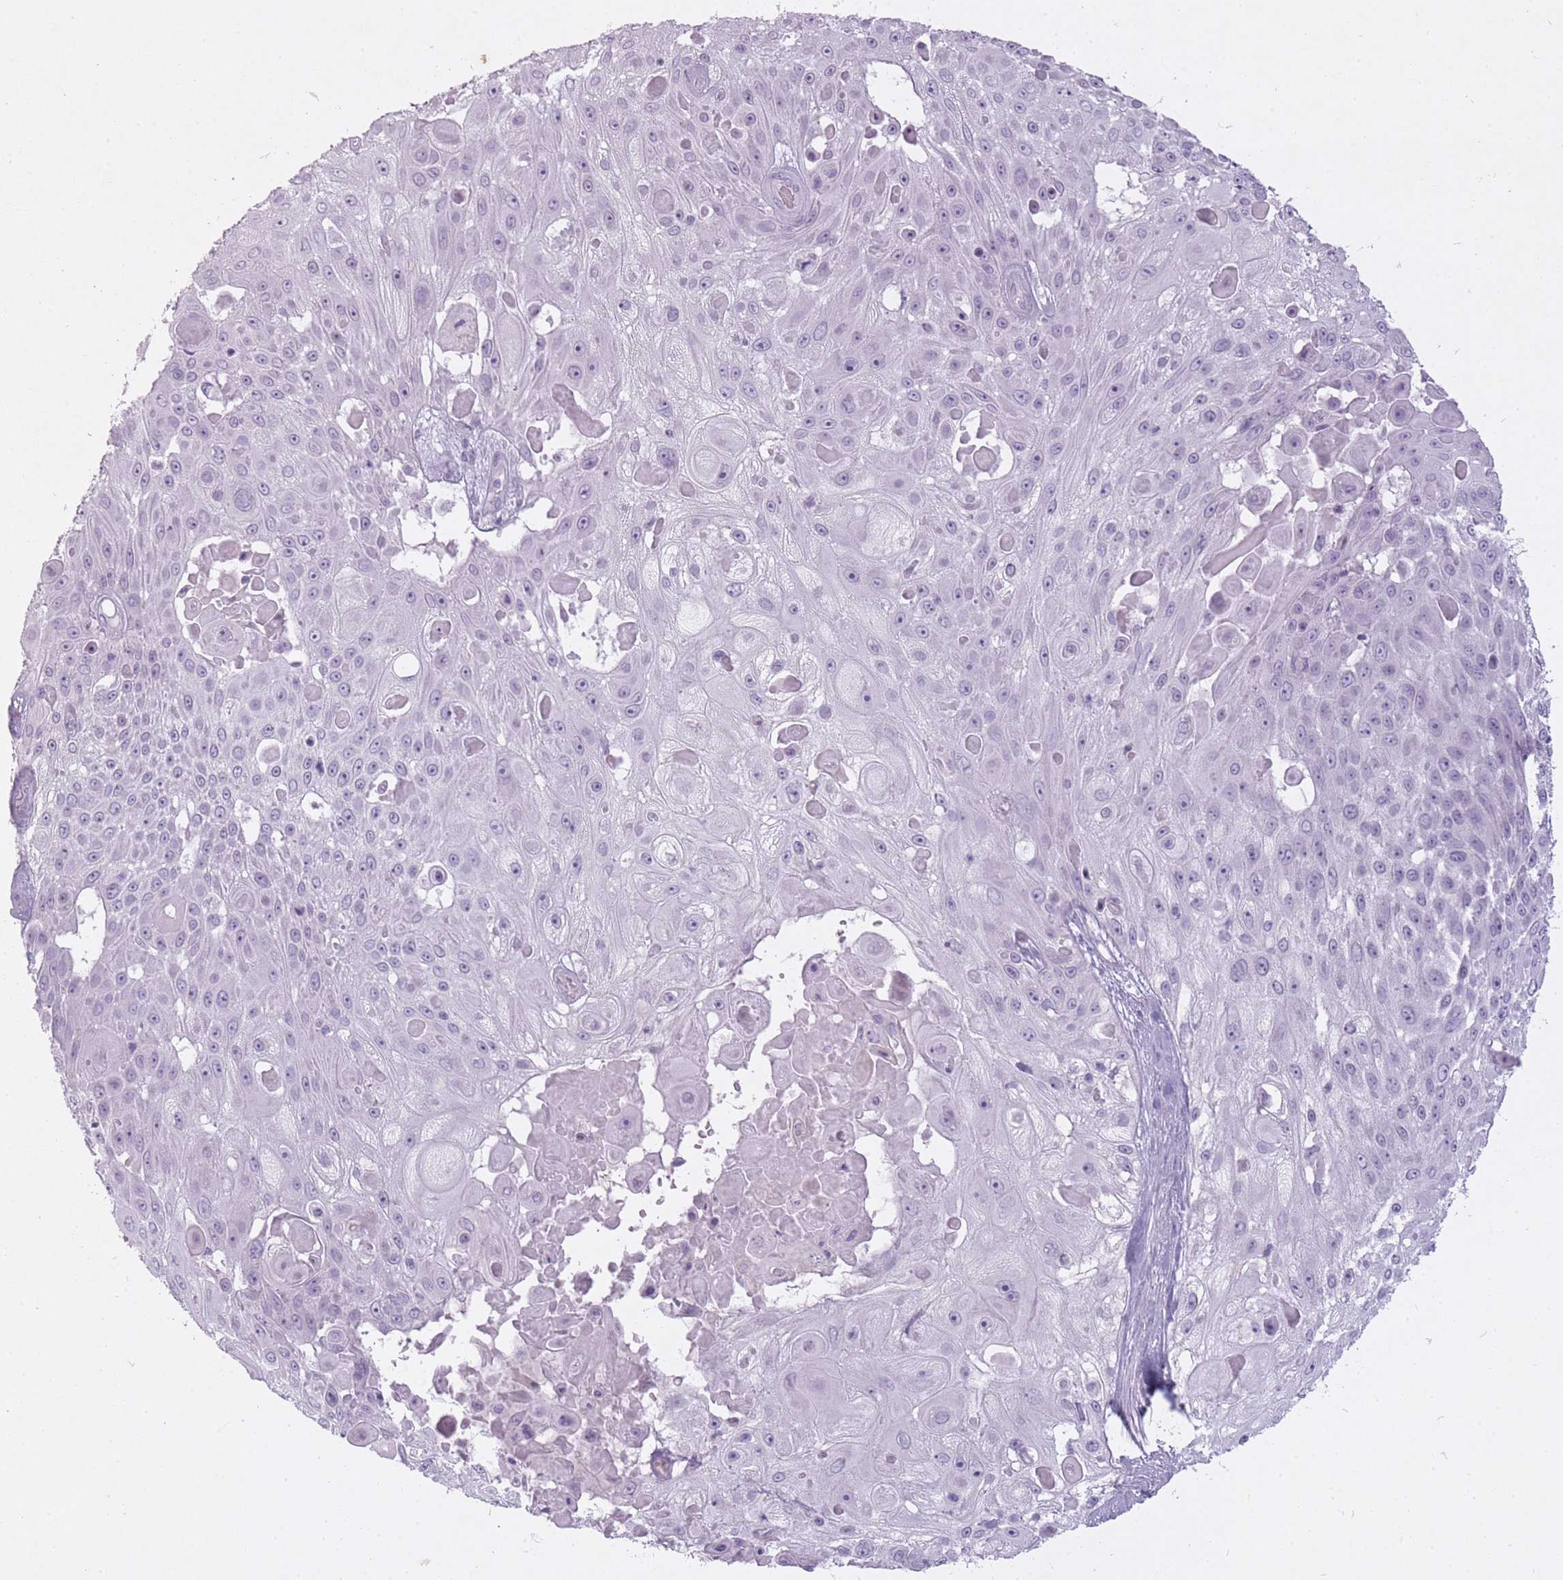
{"staining": {"intensity": "negative", "quantity": "none", "location": "none"}, "tissue": "skin cancer", "cell_type": "Tumor cells", "image_type": "cancer", "snomed": [{"axis": "morphology", "description": "Squamous cell carcinoma, NOS"}, {"axis": "topography", "description": "Skin"}], "caption": "Immunohistochemical staining of squamous cell carcinoma (skin) exhibits no significant staining in tumor cells.", "gene": "RFX4", "patient": {"sex": "female", "age": 86}}